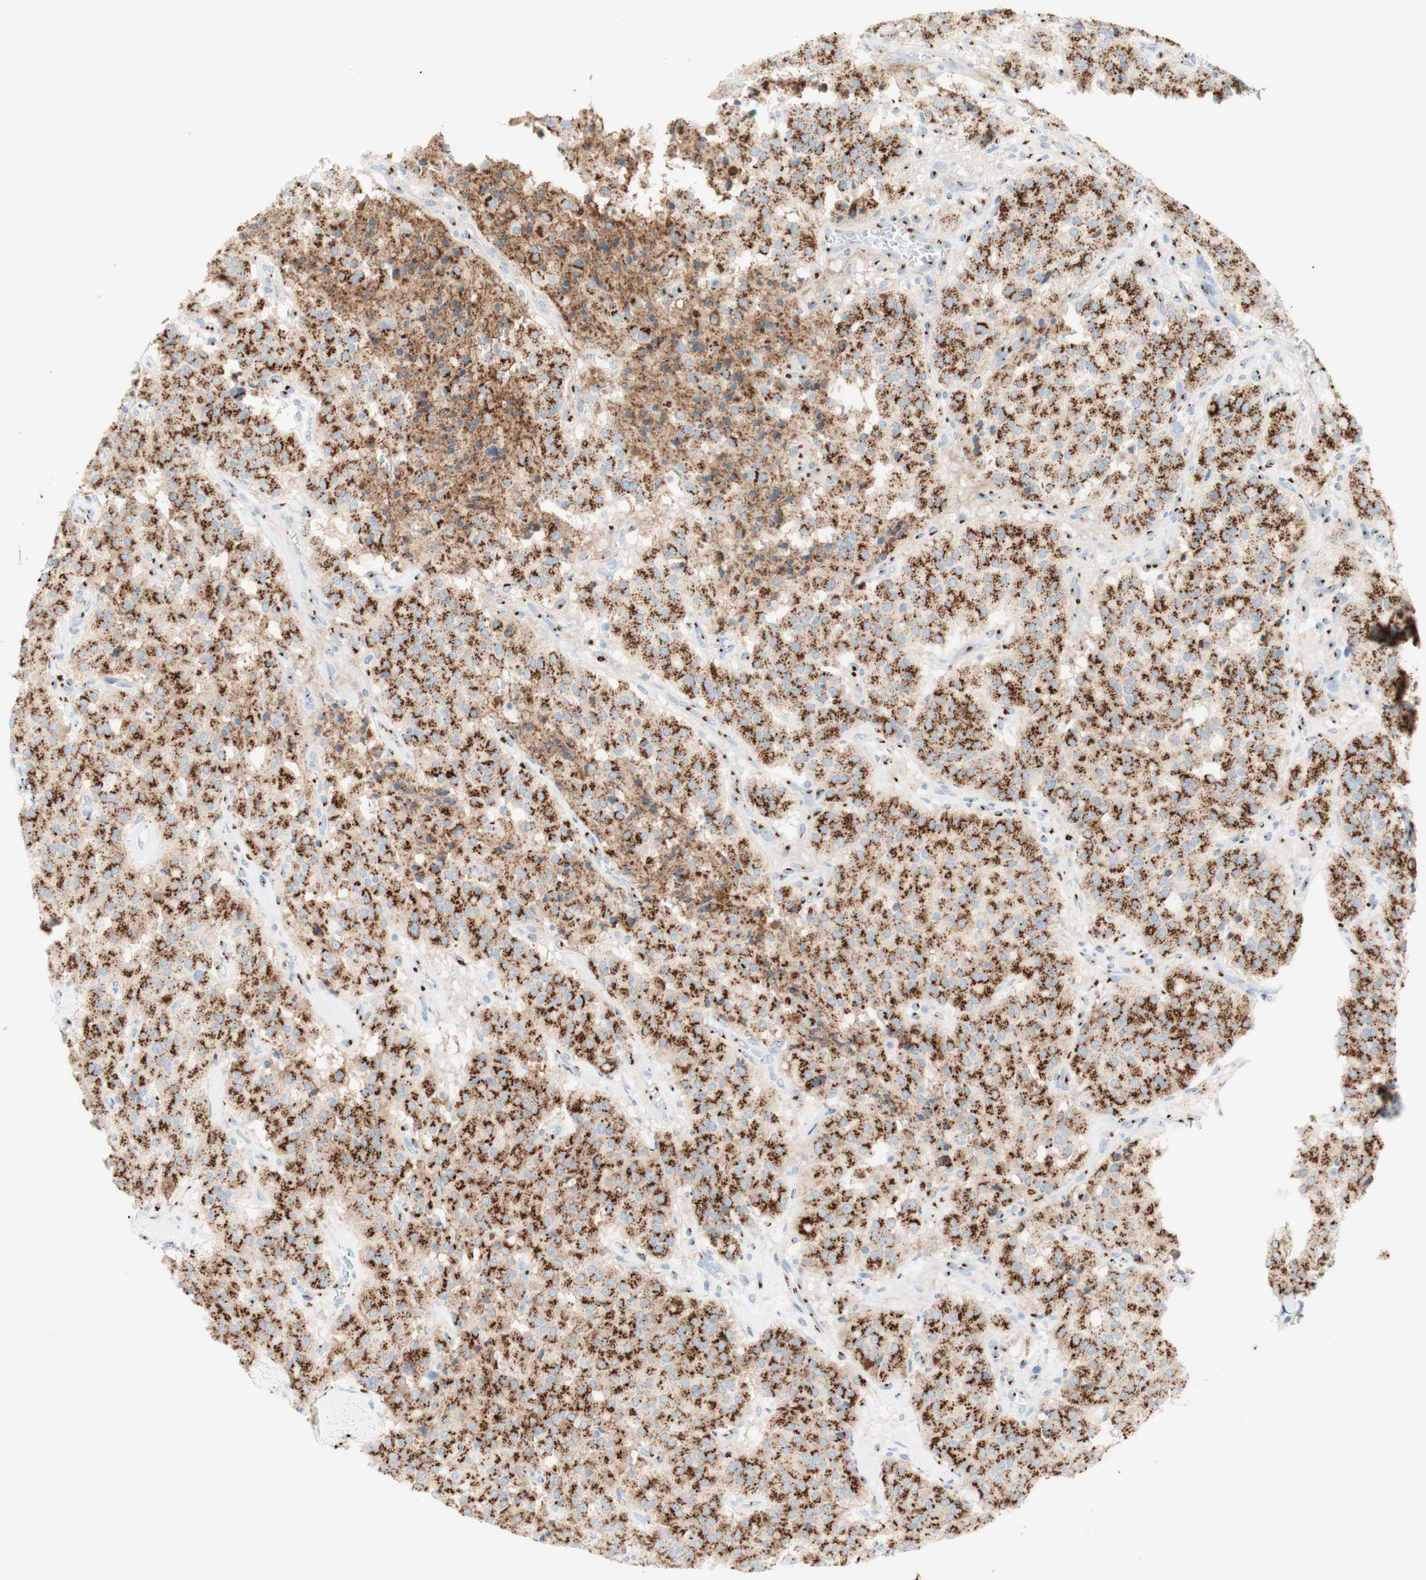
{"staining": {"intensity": "strong", "quantity": ">75%", "location": "cytoplasmic/membranous"}, "tissue": "carcinoid", "cell_type": "Tumor cells", "image_type": "cancer", "snomed": [{"axis": "morphology", "description": "Carcinoid, malignant, NOS"}, {"axis": "topography", "description": "Lung"}], "caption": "Carcinoid (malignant) stained with DAB (3,3'-diaminobenzidine) immunohistochemistry (IHC) reveals high levels of strong cytoplasmic/membranous positivity in approximately >75% of tumor cells.", "gene": "GOLGB1", "patient": {"sex": "male", "age": 30}}